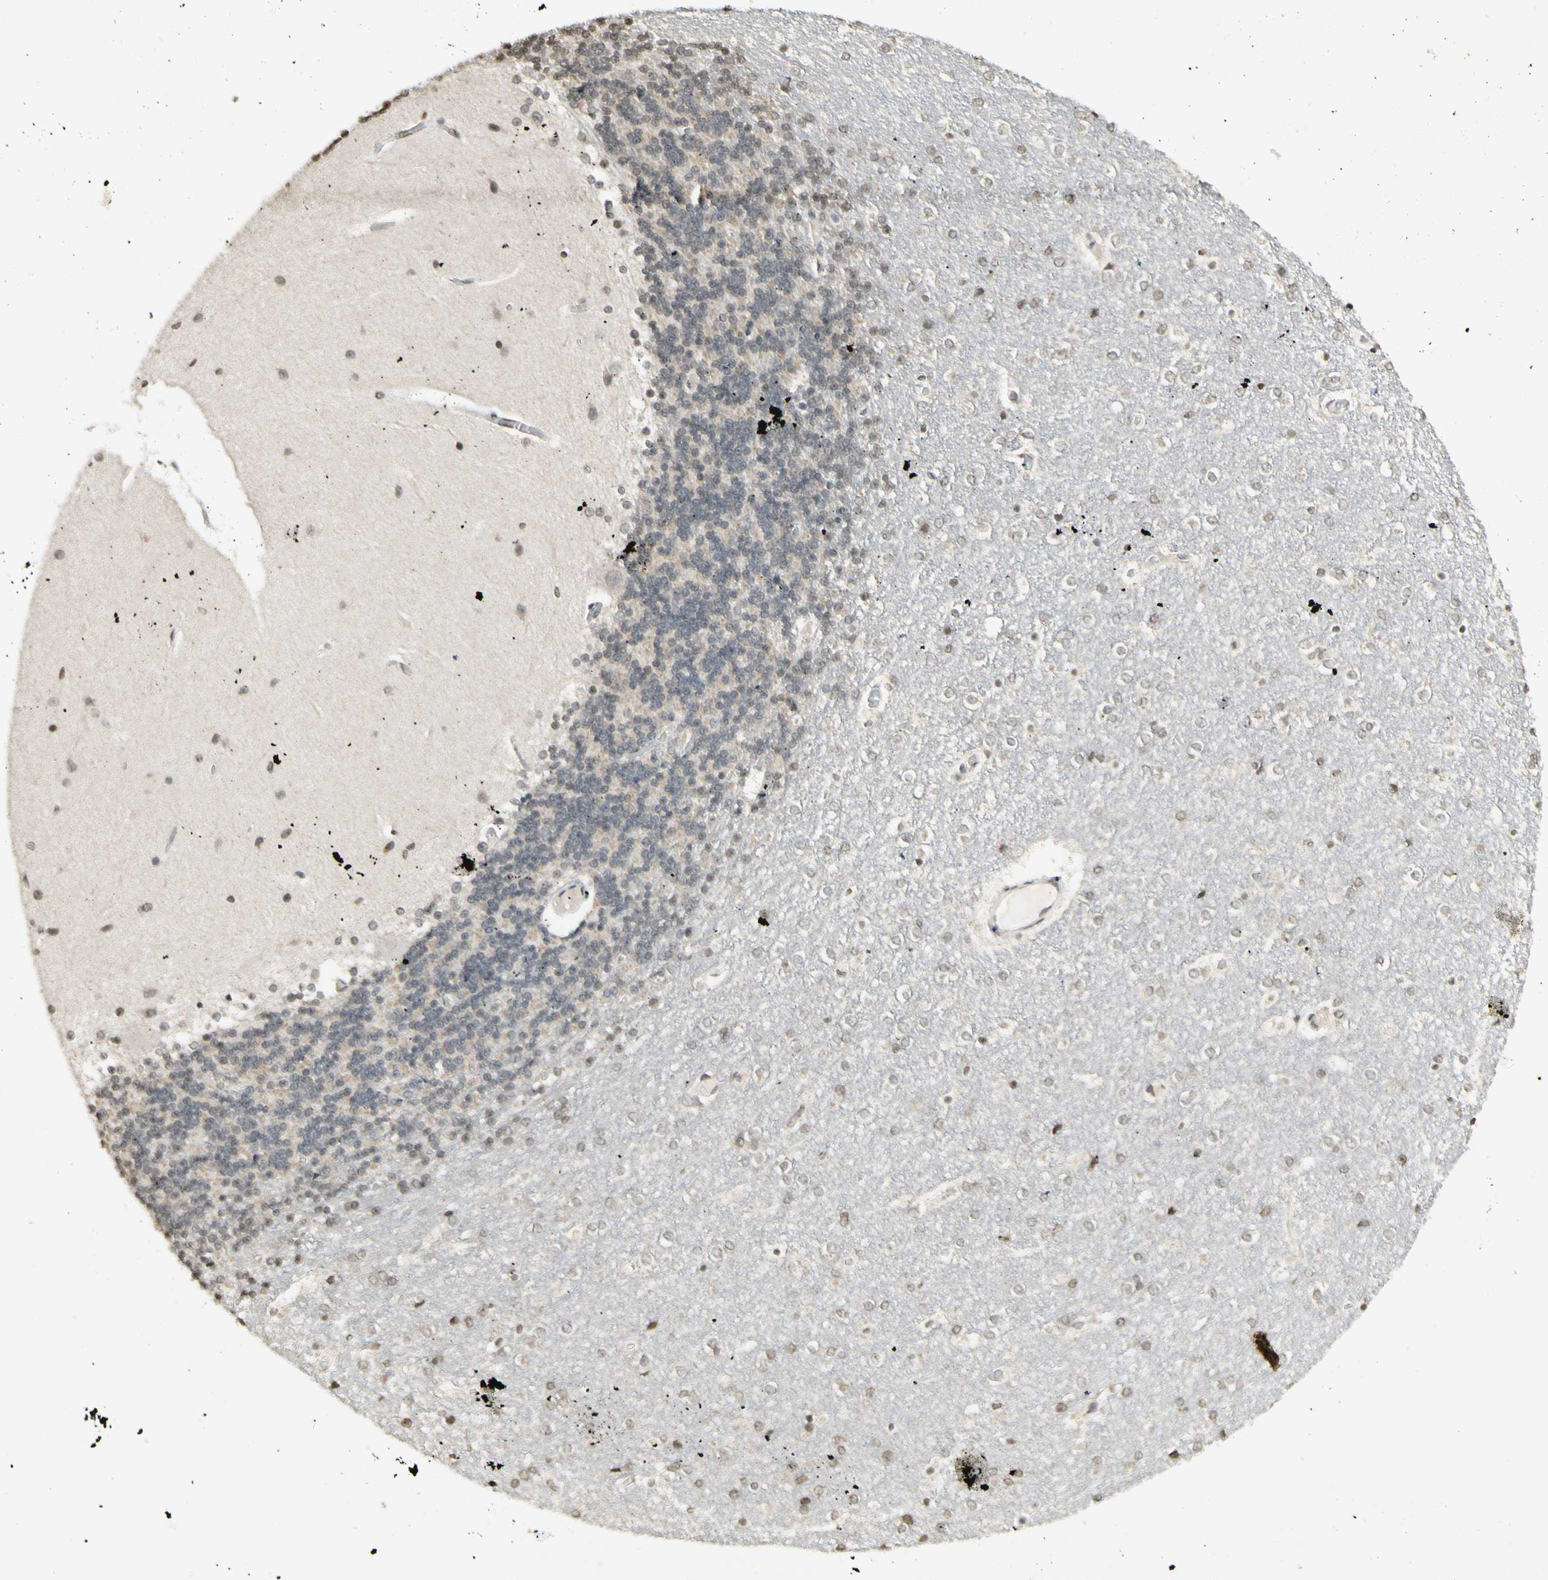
{"staining": {"intensity": "weak", "quantity": "<25%", "location": "cytoplasmic/membranous,nuclear"}, "tissue": "cerebellum", "cell_type": "Cells in granular layer", "image_type": "normal", "snomed": [{"axis": "morphology", "description": "Normal tissue, NOS"}, {"axis": "topography", "description": "Cerebellum"}], "caption": "An IHC image of benign cerebellum is shown. There is no staining in cells in granular layer of cerebellum.", "gene": "CCNI", "patient": {"sex": "female", "age": 54}}